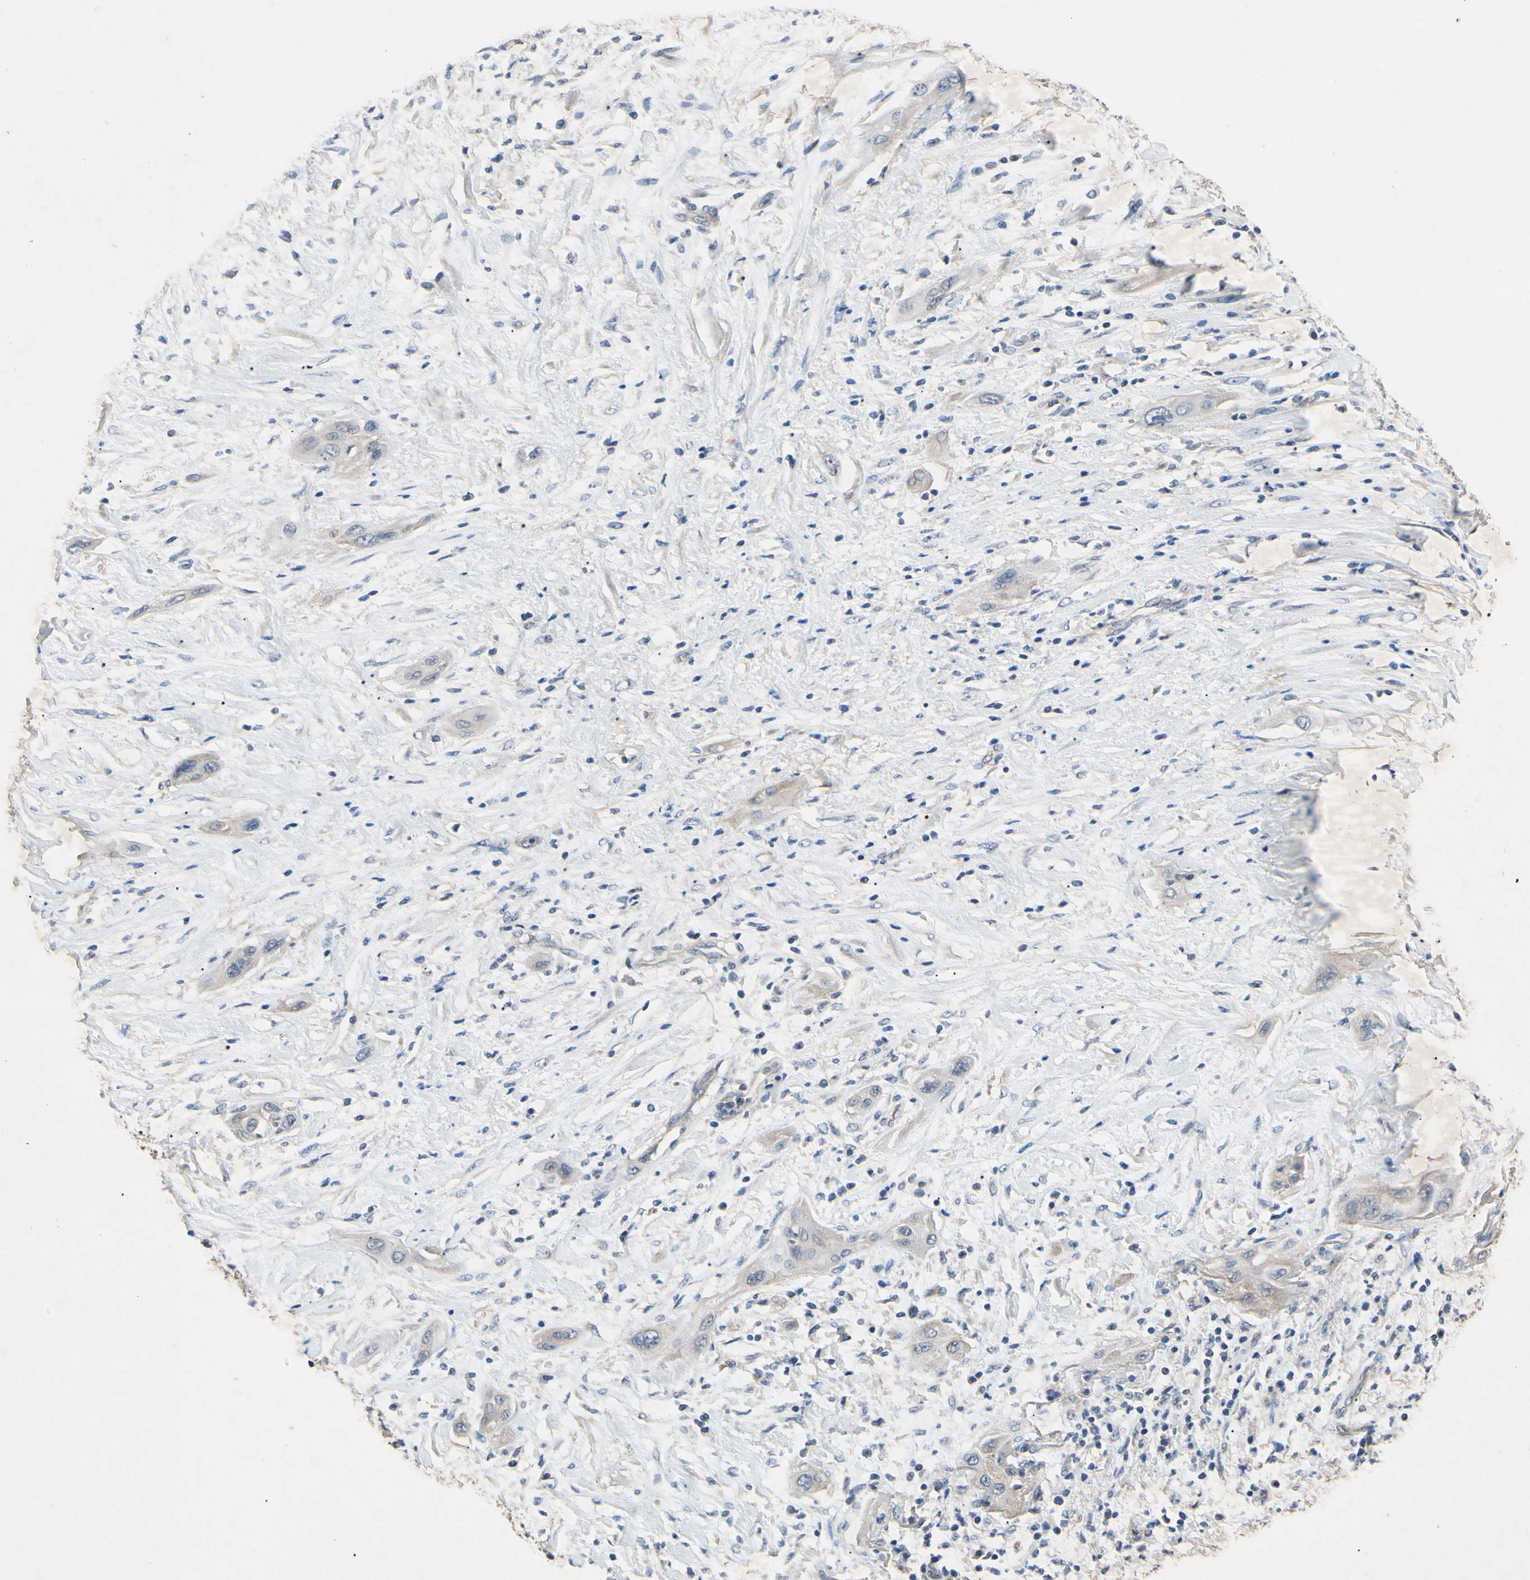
{"staining": {"intensity": "weak", "quantity": "25%-75%", "location": "cytoplasmic/membranous"}, "tissue": "lung cancer", "cell_type": "Tumor cells", "image_type": "cancer", "snomed": [{"axis": "morphology", "description": "Squamous cell carcinoma, NOS"}, {"axis": "topography", "description": "Lung"}], "caption": "This is a micrograph of immunohistochemistry staining of lung cancer (squamous cell carcinoma), which shows weak expression in the cytoplasmic/membranous of tumor cells.", "gene": "HILPDA", "patient": {"sex": "female", "age": 47}}